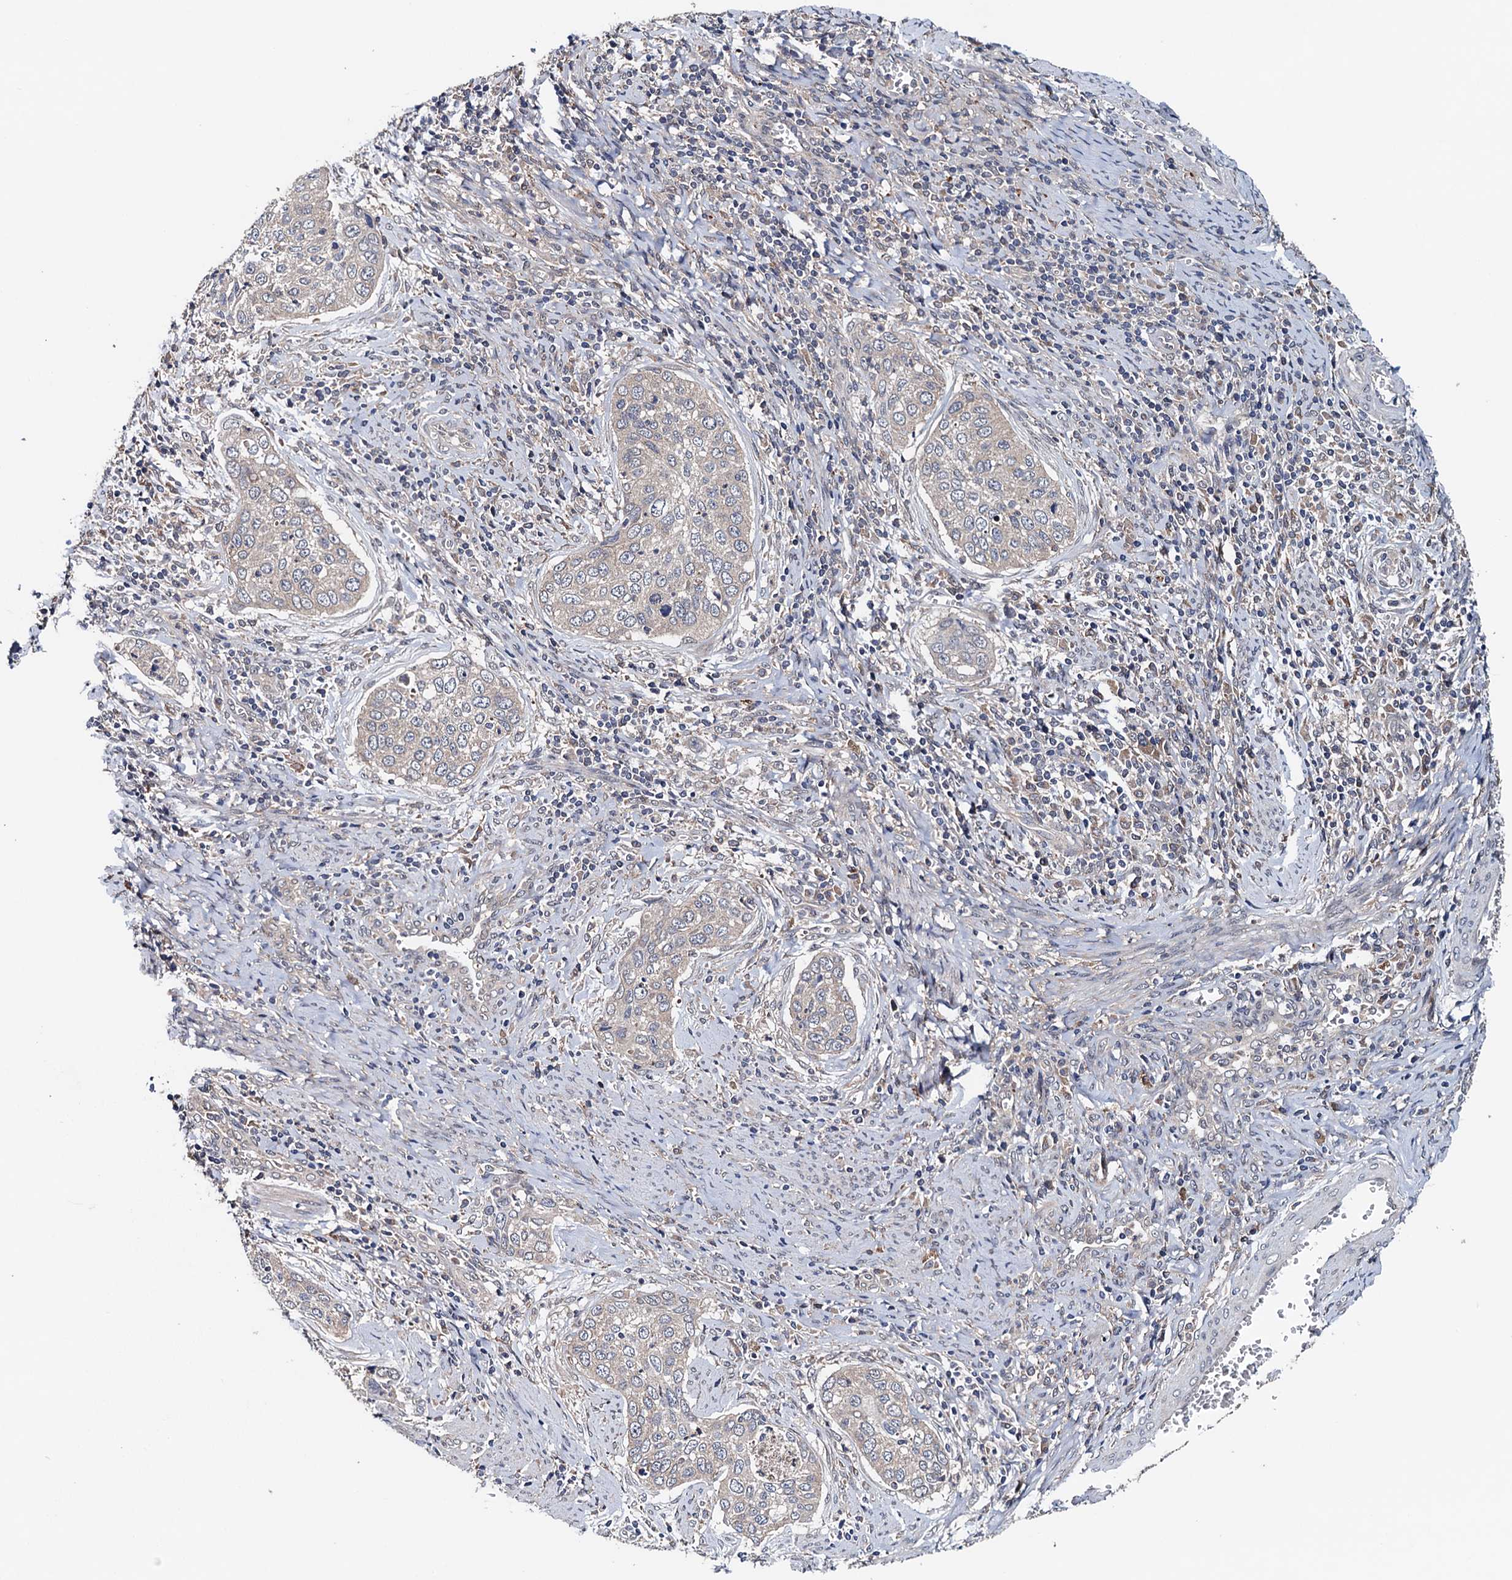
{"staining": {"intensity": "negative", "quantity": "none", "location": "none"}, "tissue": "cervical cancer", "cell_type": "Tumor cells", "image_type": "cancer", "snomed": [{"axis": "morphology", "description": "Squamous cell carcinoma, NOS"}, {"axis": "topography", "description": "Cervix"}], "caption": "Immunohistochemical staining of human cervical cancer demonstrates no significant expression in tumor cells.", "gene": "BLTP3B", "patient": {"sex": "female", "age": 53}}